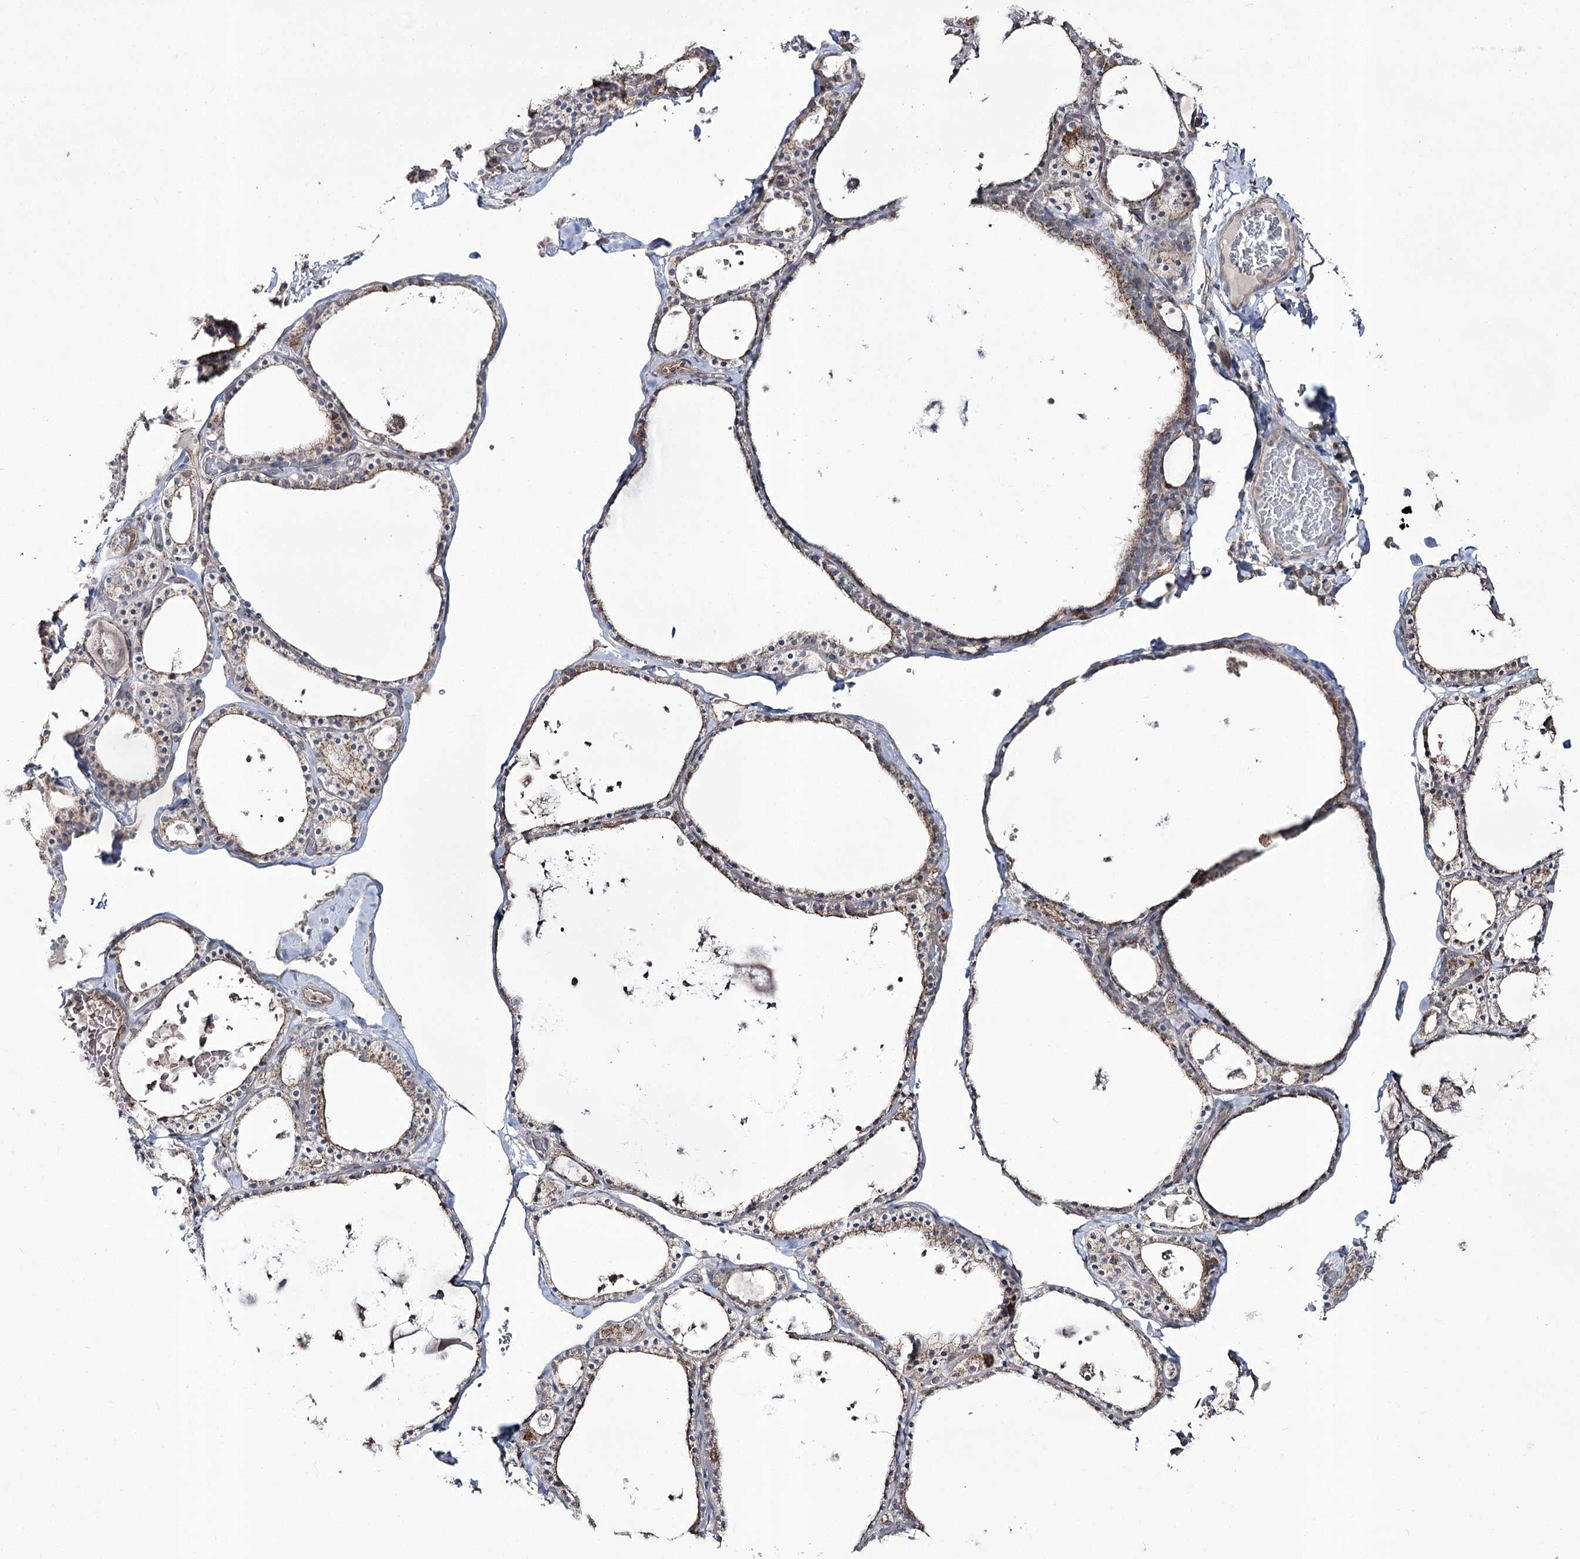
{"staining": {"intensity": "weak", "quantity": "25%-75%", "location": "cytoplasmic/membranous"}, "tissue": "thyroid gland", "cell_type": "Glandular cells", "image_type": "normal", "snomed": [{"axis": "morphology", "description": "Normal tissue, NOS"}, {"axis": "topography", "description": "Thyroid gland"}], "caption": "High-power microscopy captured an IHC photomicrograph of normal thyroid gland, revealing weak cytoplasmic/membranous staining in about 25%-75% of glandular cells. (Brightfield microscopy of DAB IHC at high magnification).", "gene": "REXO2", "patient": {"sex": "male", "age": 56}}